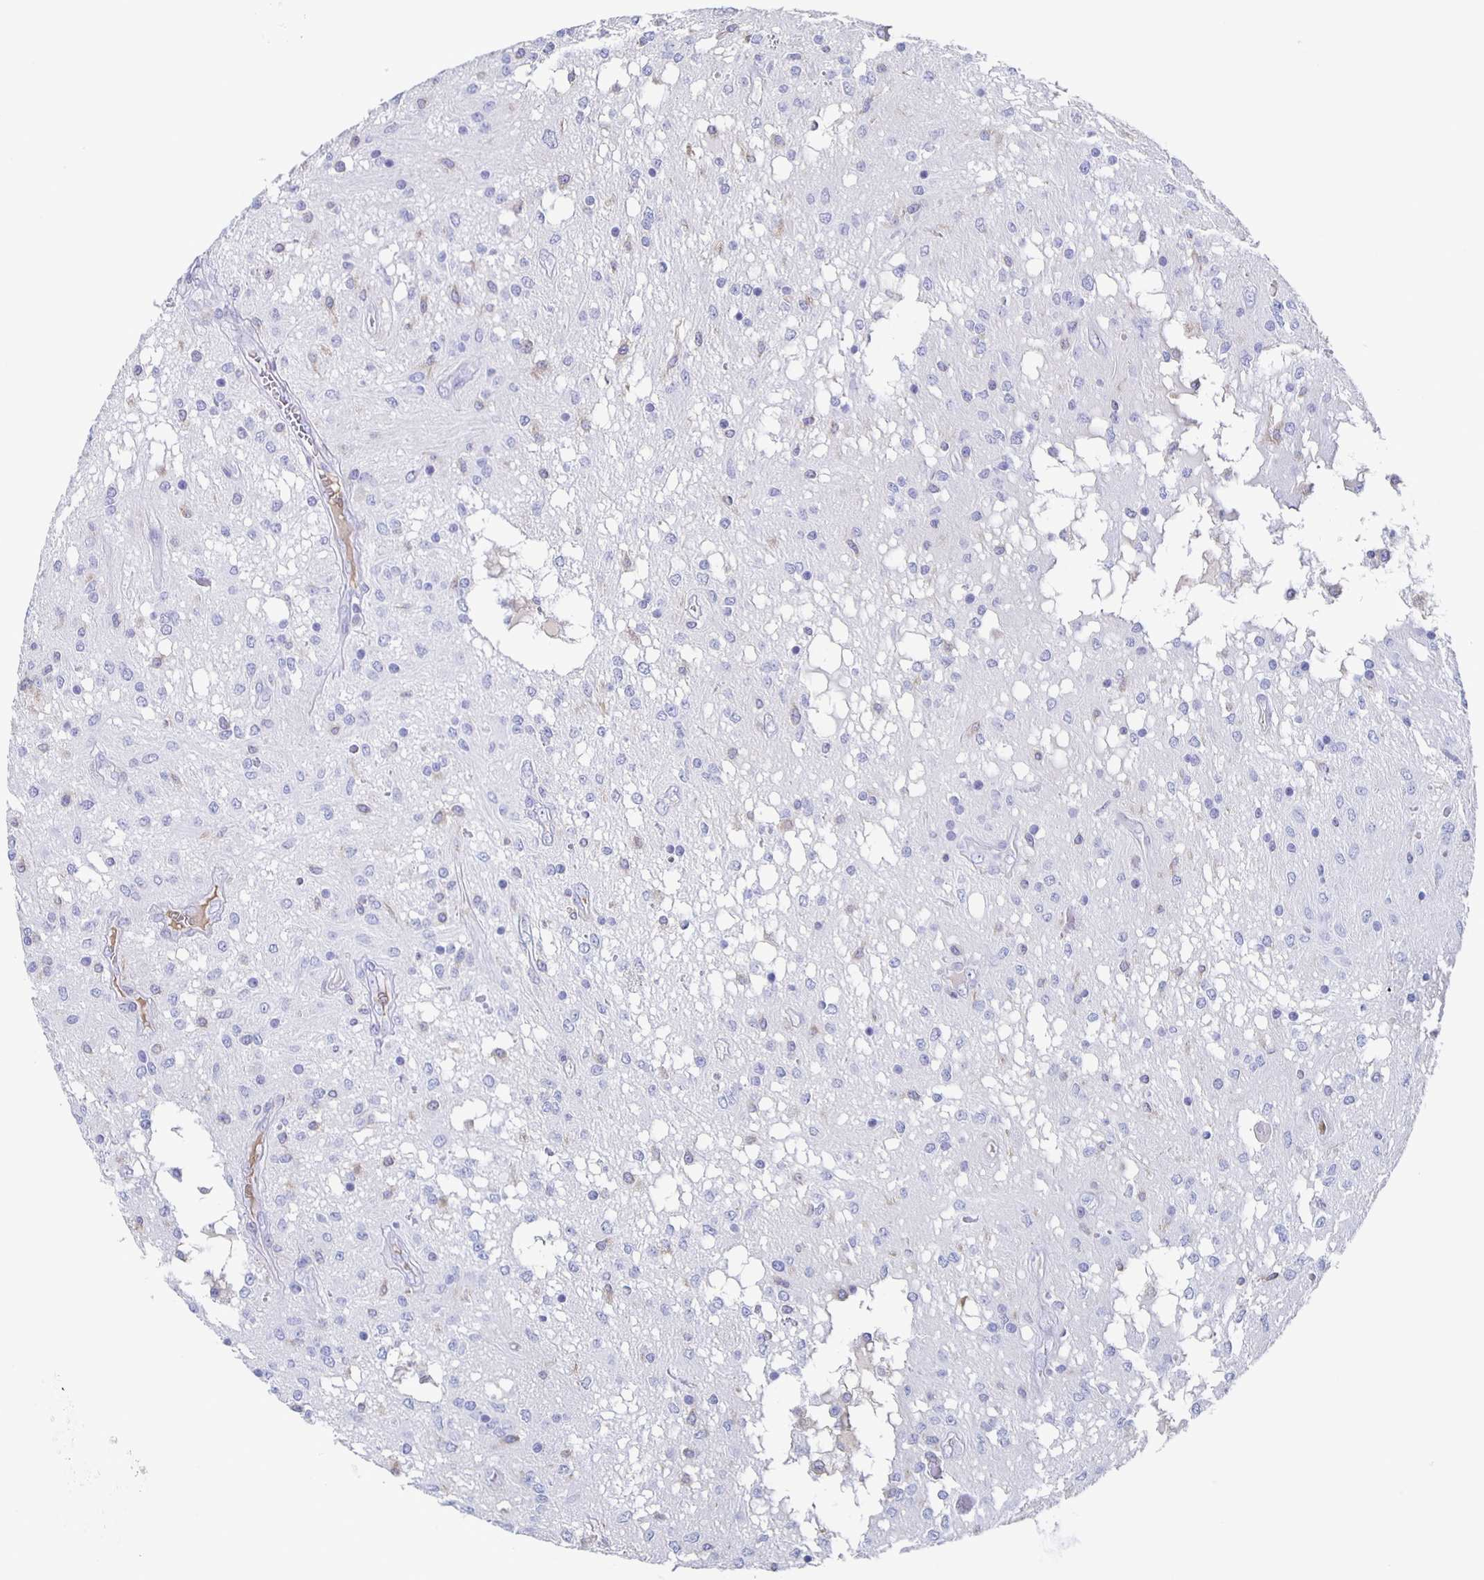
{"staining": {"intensity": "negative", "quantity": "none", "location": "none"}, "tissue": "glioma", "cell_type": "Tumor cells", "image_type": "cancer", "snomed": [{"axis": "morphology", "description": "Glioma, malignant, Low grade"}, {"axis": "topography", "description": "Cerebellum"}], "caption": "This image is of glioma stained with immunohistochemistry (IHC) to label a protein in brown with the nuclei are counter-stained blue. There is no staining in tumor cells.", "gene": "FGA", "patient": {"sex": "female", "age": 14}}